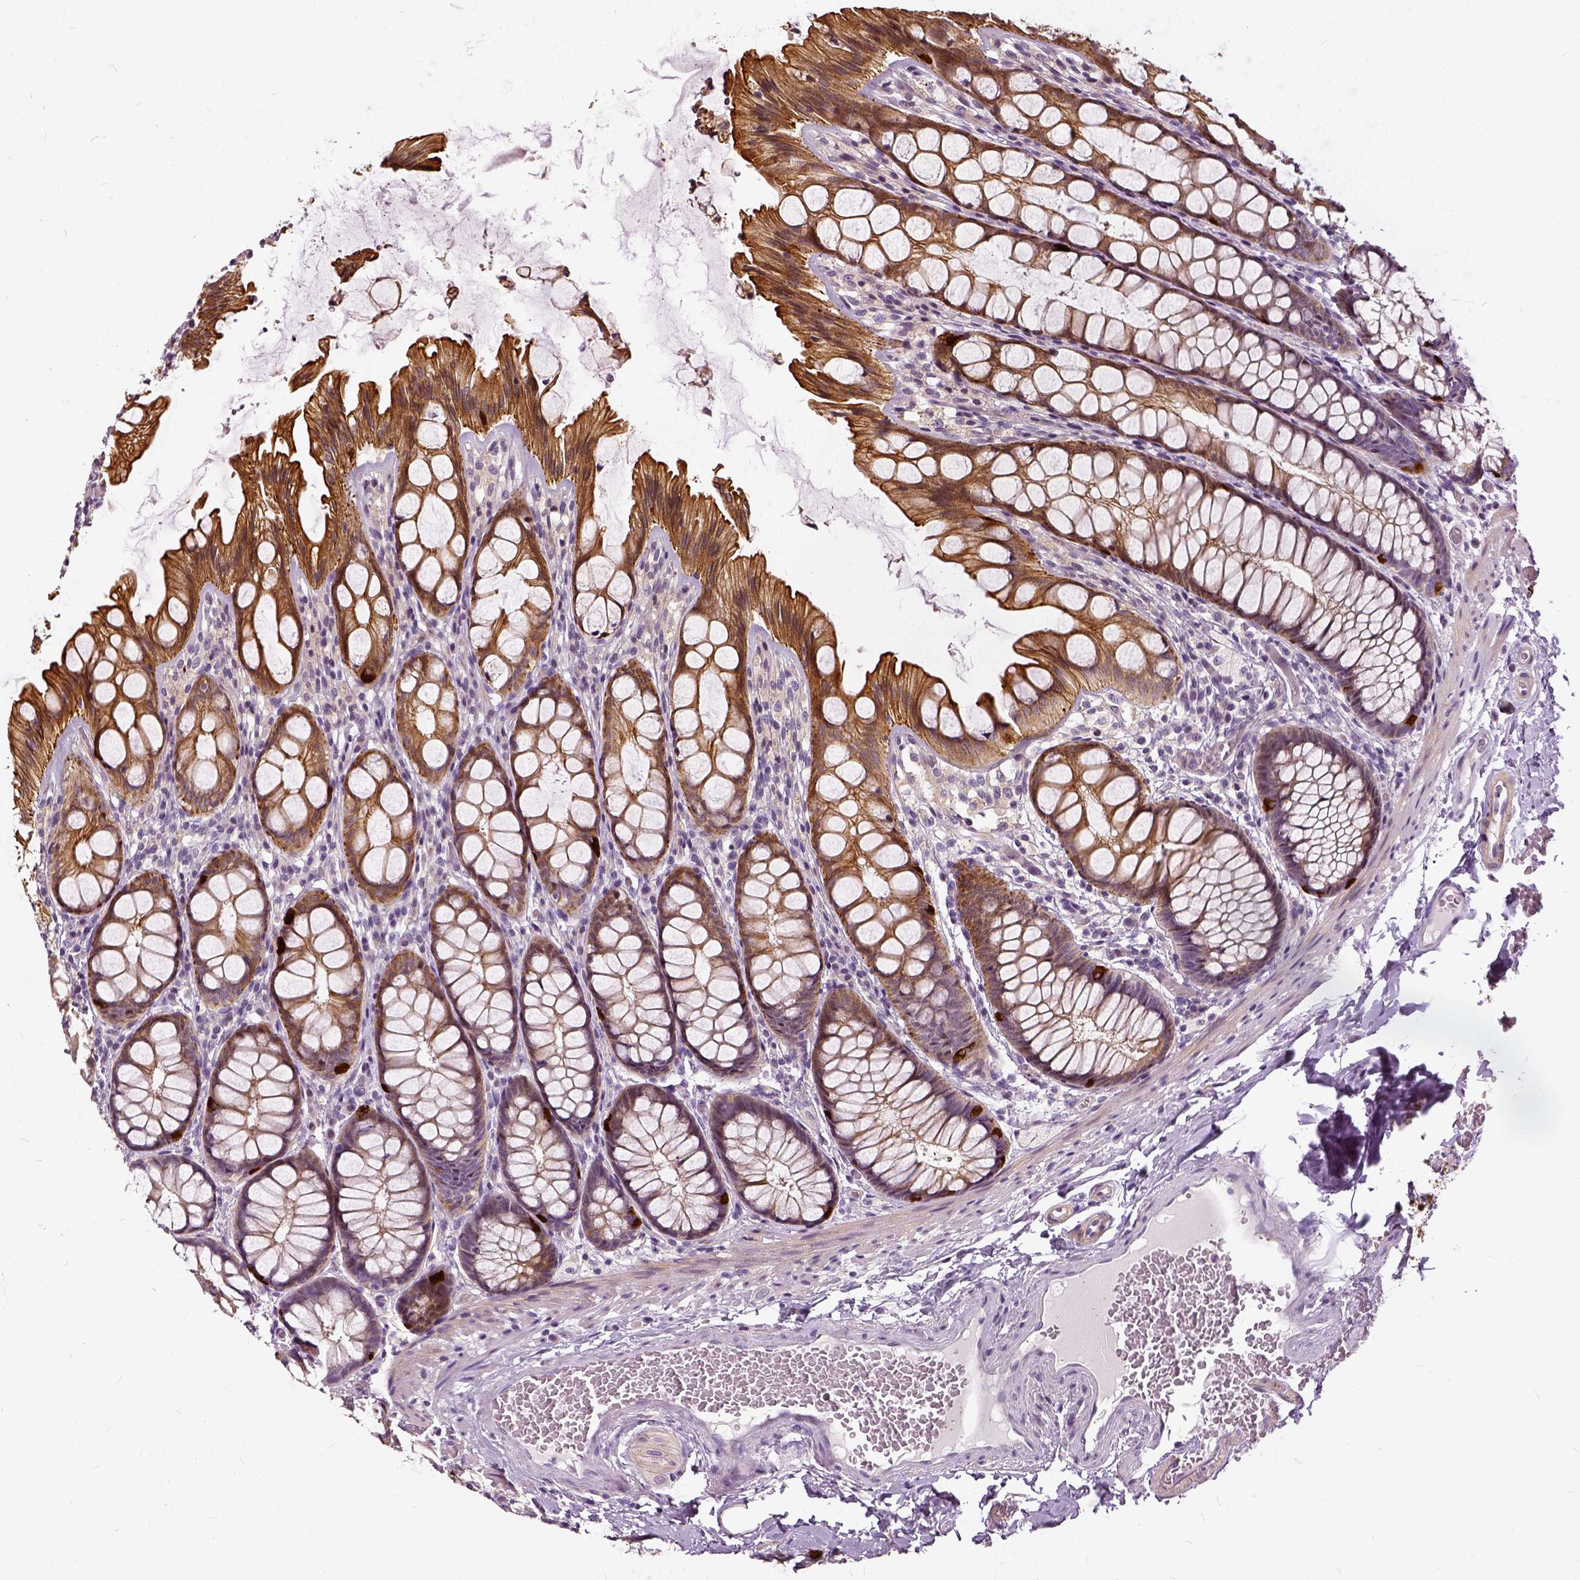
{"staining": {"intensity": "negative", "quantity": "none", "location": "none"}, "tissue": "colon", "cell_type": "Endothelial cells", "image_type": "normal", "snomed": [{"axis": "morphology", "description": "Normal tissue, NOS"}, {"axis": "topography", "description": "Colon"}], "caption": "Endothelial cells show no significant protein expression in normal colon.", "gene": "ILRUN", "patient": {"sex": "male", "age": 47}}